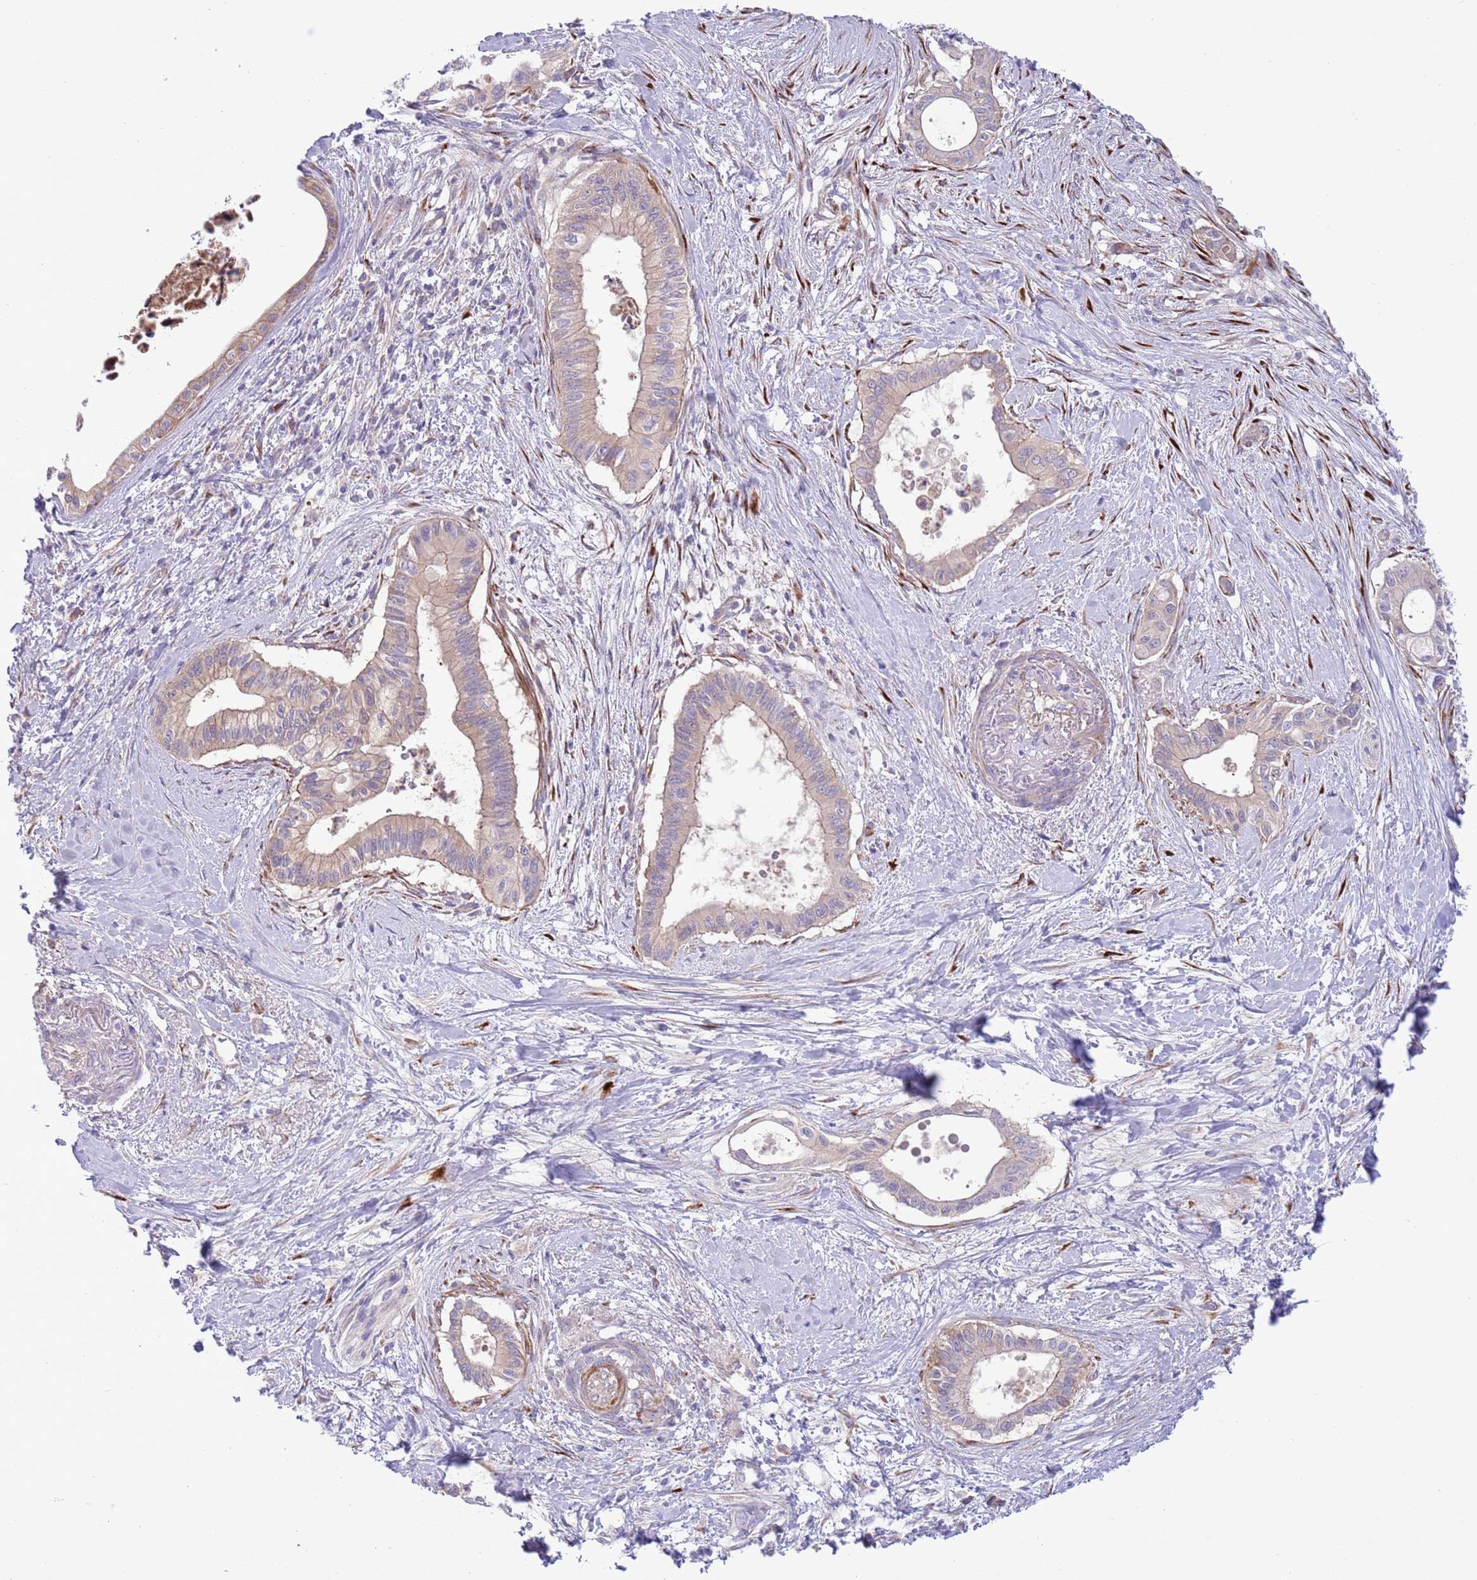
{"staining": {"intensity": "weak", "quantity": ">75%", "location": "cytoplasmic/membranous"}, "tissue": "pancreatic cancer", "cell_type": "Tumor cells", "image_type": "cancer", "snomed": [{"axis": "morphology", "description": "Adenocarcinoma, NOS"}, {"axis": "topography", "description": "Pancreas"}], "caption": "Protein staining of pancreatic cancer (adenocarcinoma) tissue reveals weak cytoplasmic/membranous positivity in approximately >75% of tumor cells.", "gene": "TOMM5", "patient": {"sex": "male", "age": 78}}